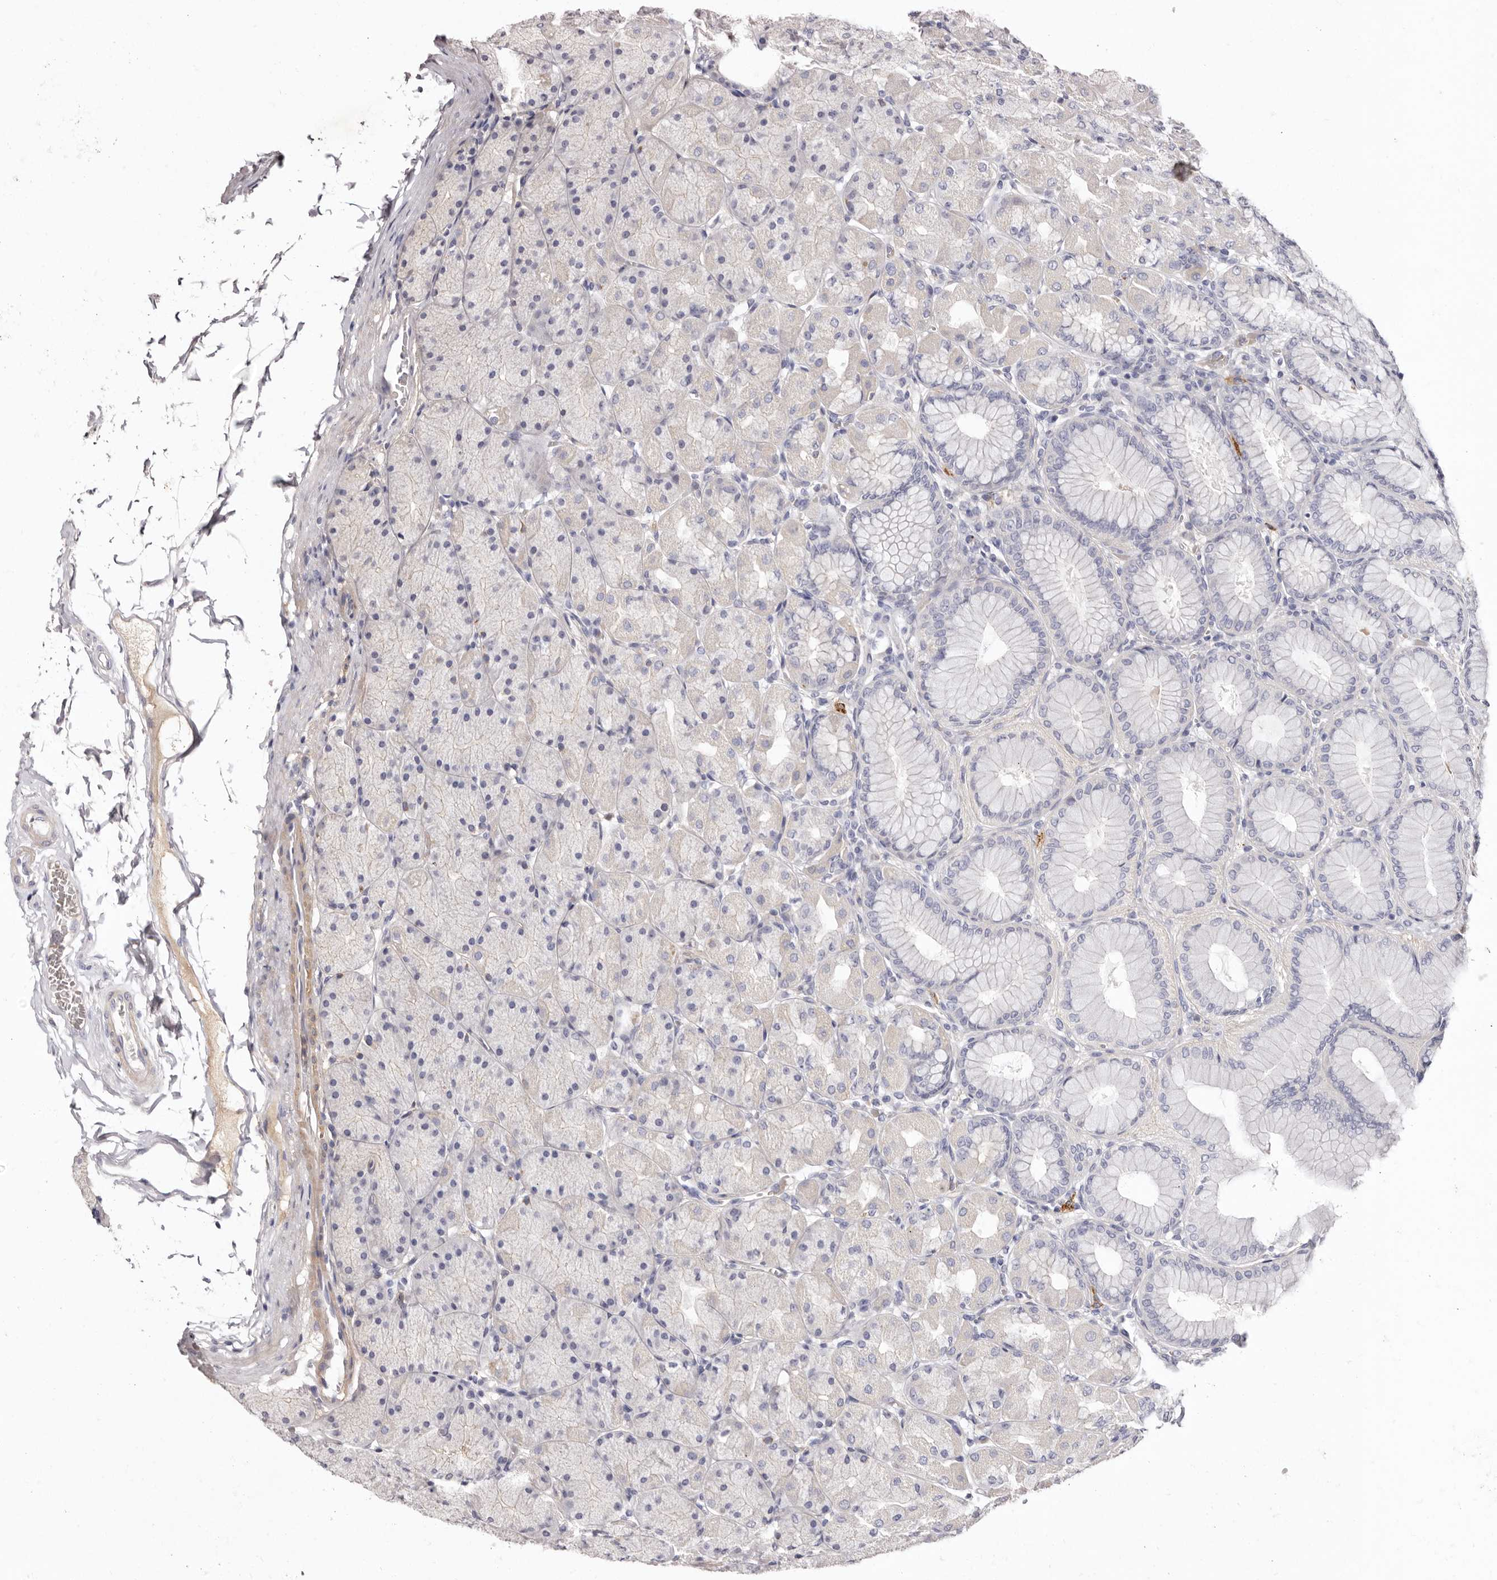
{"staining": {"intensity": "negative", "quantity": "none", "location": "none"}, "tissue": "stomach", "cell_type": "Glandular cells", "image_type": "normal", "snomed": [{"axis": "morphology", "description": "Normal tissue, NOS"}, {"axis": "topography", "description": "Stomach, upper"}], "caption": "High power microscopy photomicrograph of an immunohistochemistry photomicrograph of unremarkable stomach, revealing no significant expression in glandular cells. (Brightfield microscopy of DAB immunohistochemistry (IHC) at high magnification).", "gene": "S1PR5", "patient": {"sex": "female", "age": 56}}